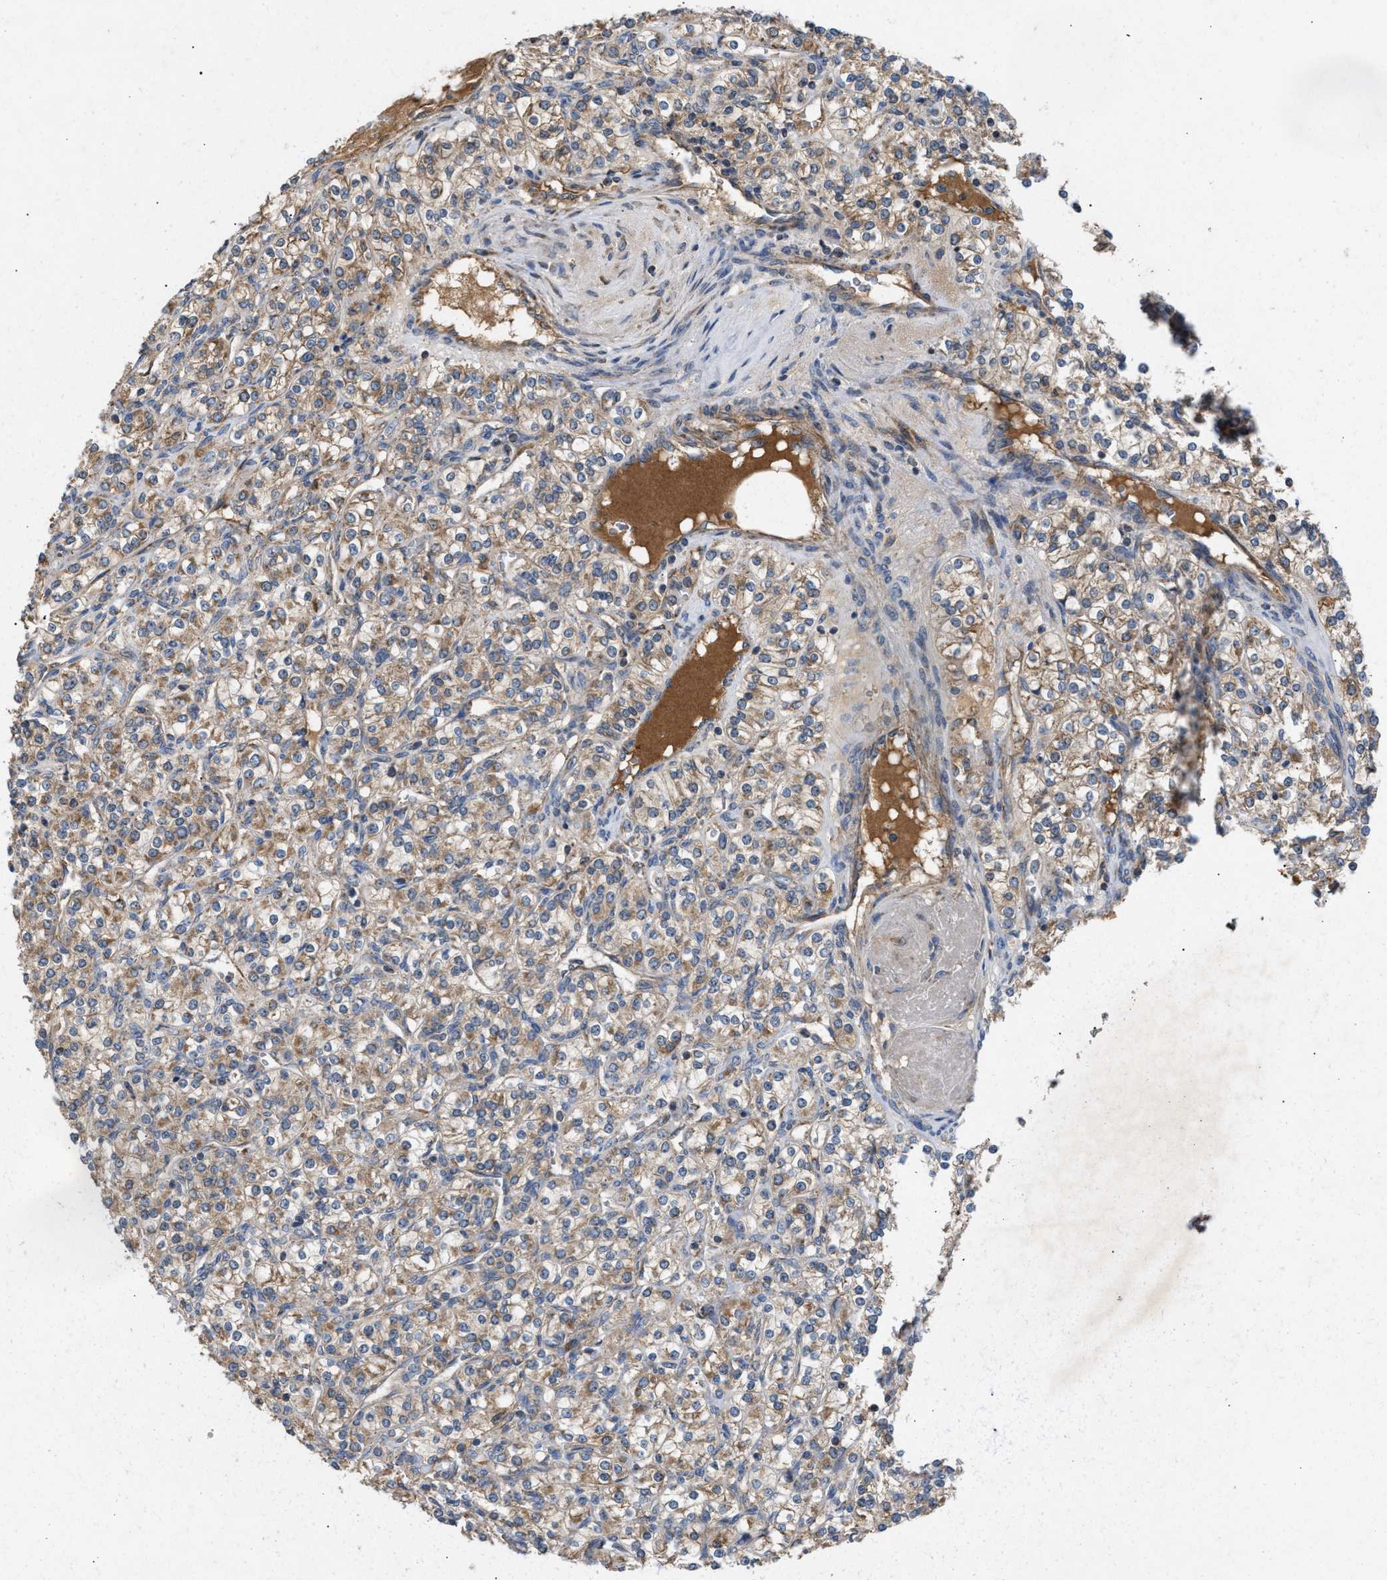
{"staining": {"intensity": "moderate", "quantity": ">75%", "location": "cytoplasmic/membranous"}, "tissue": "renal cancer", "cell_type": "Tumor cells", "image_type": "cancer", "snomed": [{"axis": "morphology", "description": "Adenocarcinoma, NOS"}, {"axis": "topography", "description": "Kidney"}], "caption": "Renal cancer (adenocarcinoma) tissue exhibits moderate cytoplasmic/membranous positivity in approximately >75% of tumor cells The staining was performed using DAB (3,3'-diaminobenzidine), with brown indicating positive protein expression. Nuclei are stained blue with hematoxylin.", "gene": "TACO1", "patient": {"sex": "male", "age": 77}}